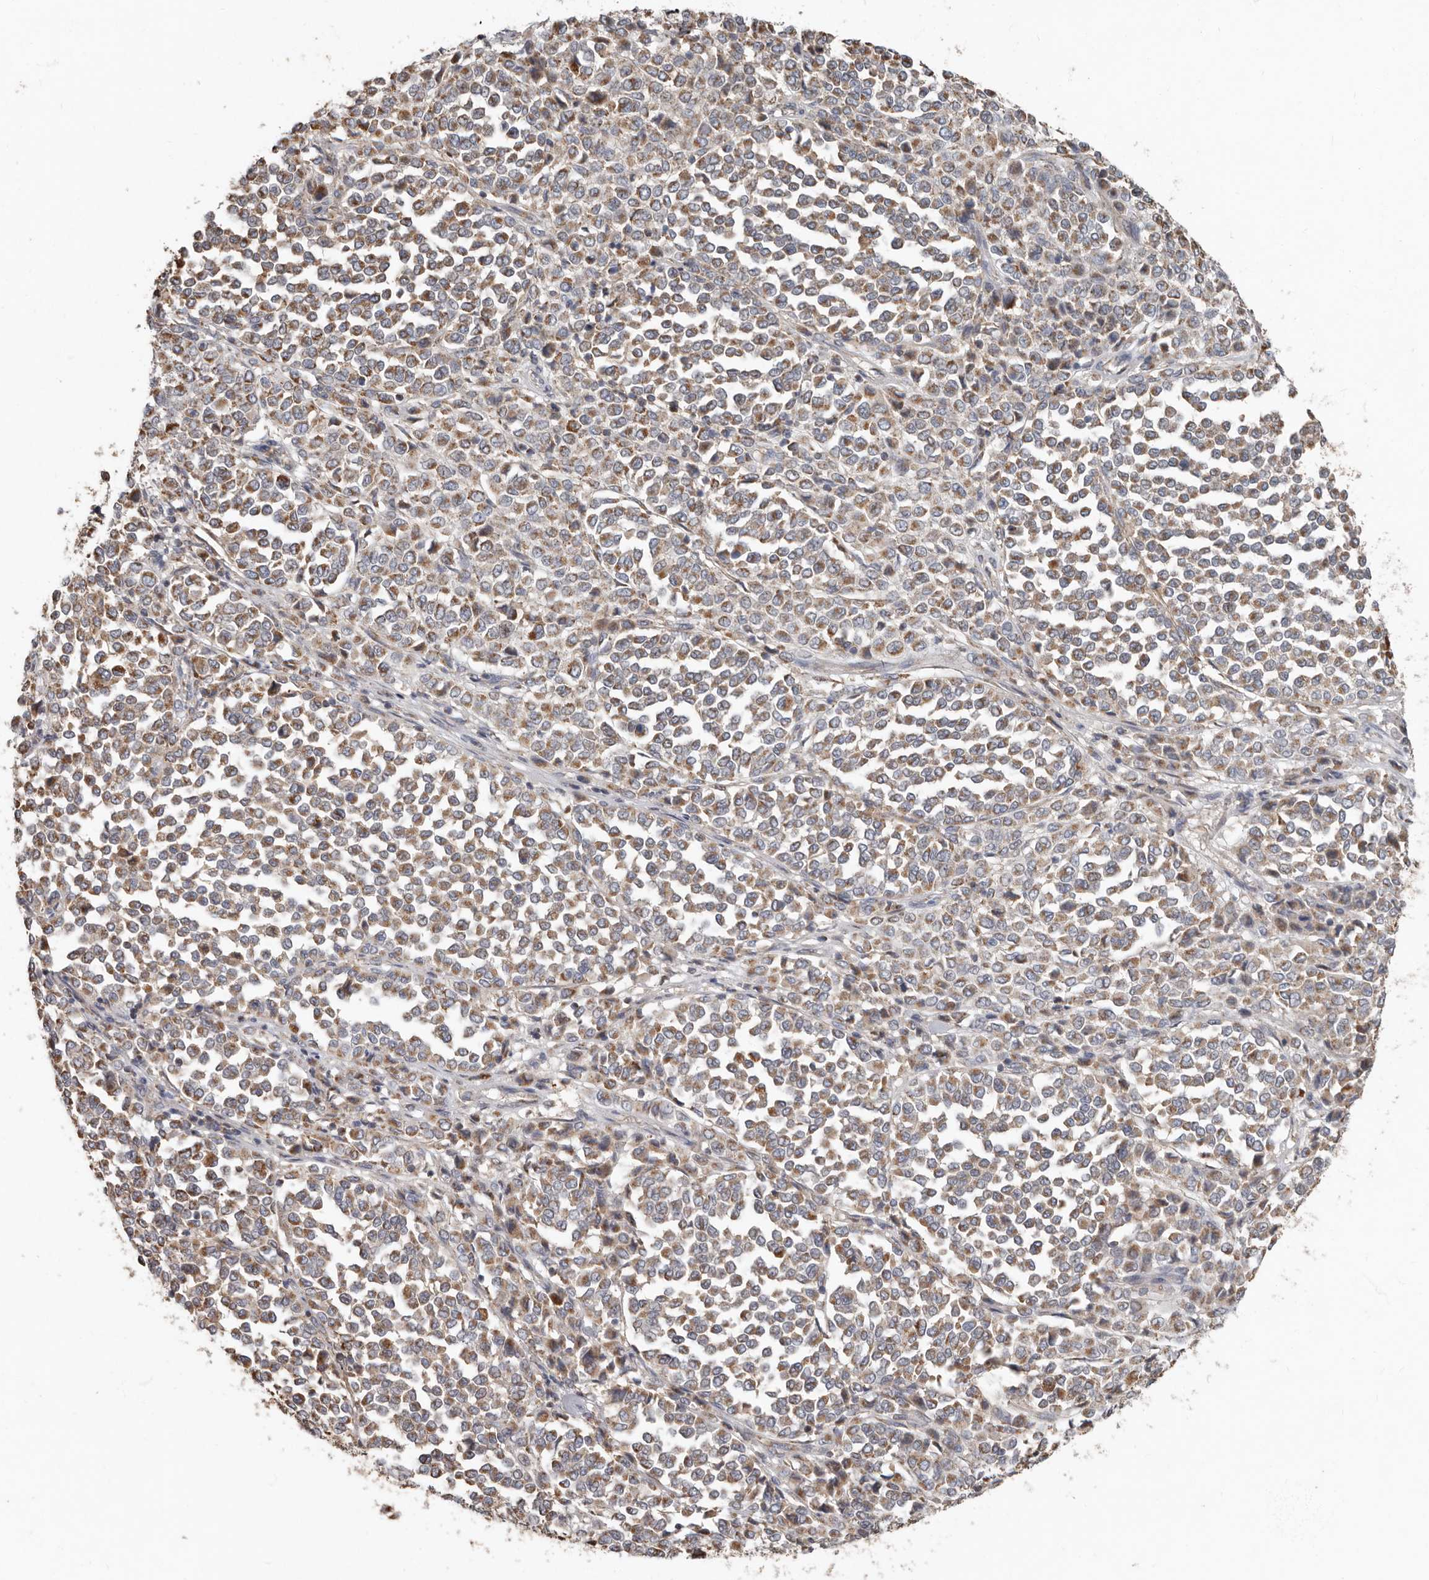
{"staining": {"intensity": "moderate", "quantity": ">75%", "location": "cytoplasmic/membranous"}, "tissue": "melanoma", "cell_type": "Tumor cells", "image_type": "cancer", "snomed": [{"axis": "morphology", "description": "Malignant melanoma, Metastatic site"}, {"axis": "topography", "description": "Pancreas"}], "caption": "This photomicrograph shows melanoma stained with immunohistochemistry (IHC) to label a protein in brown. The cytoplasmic/membranous of tumor cells show moderate positivity for the protein. Nuclei are counter-stained blue.", "gene": "KIF26B", "patient": {"sex": "female", "age": 30}}